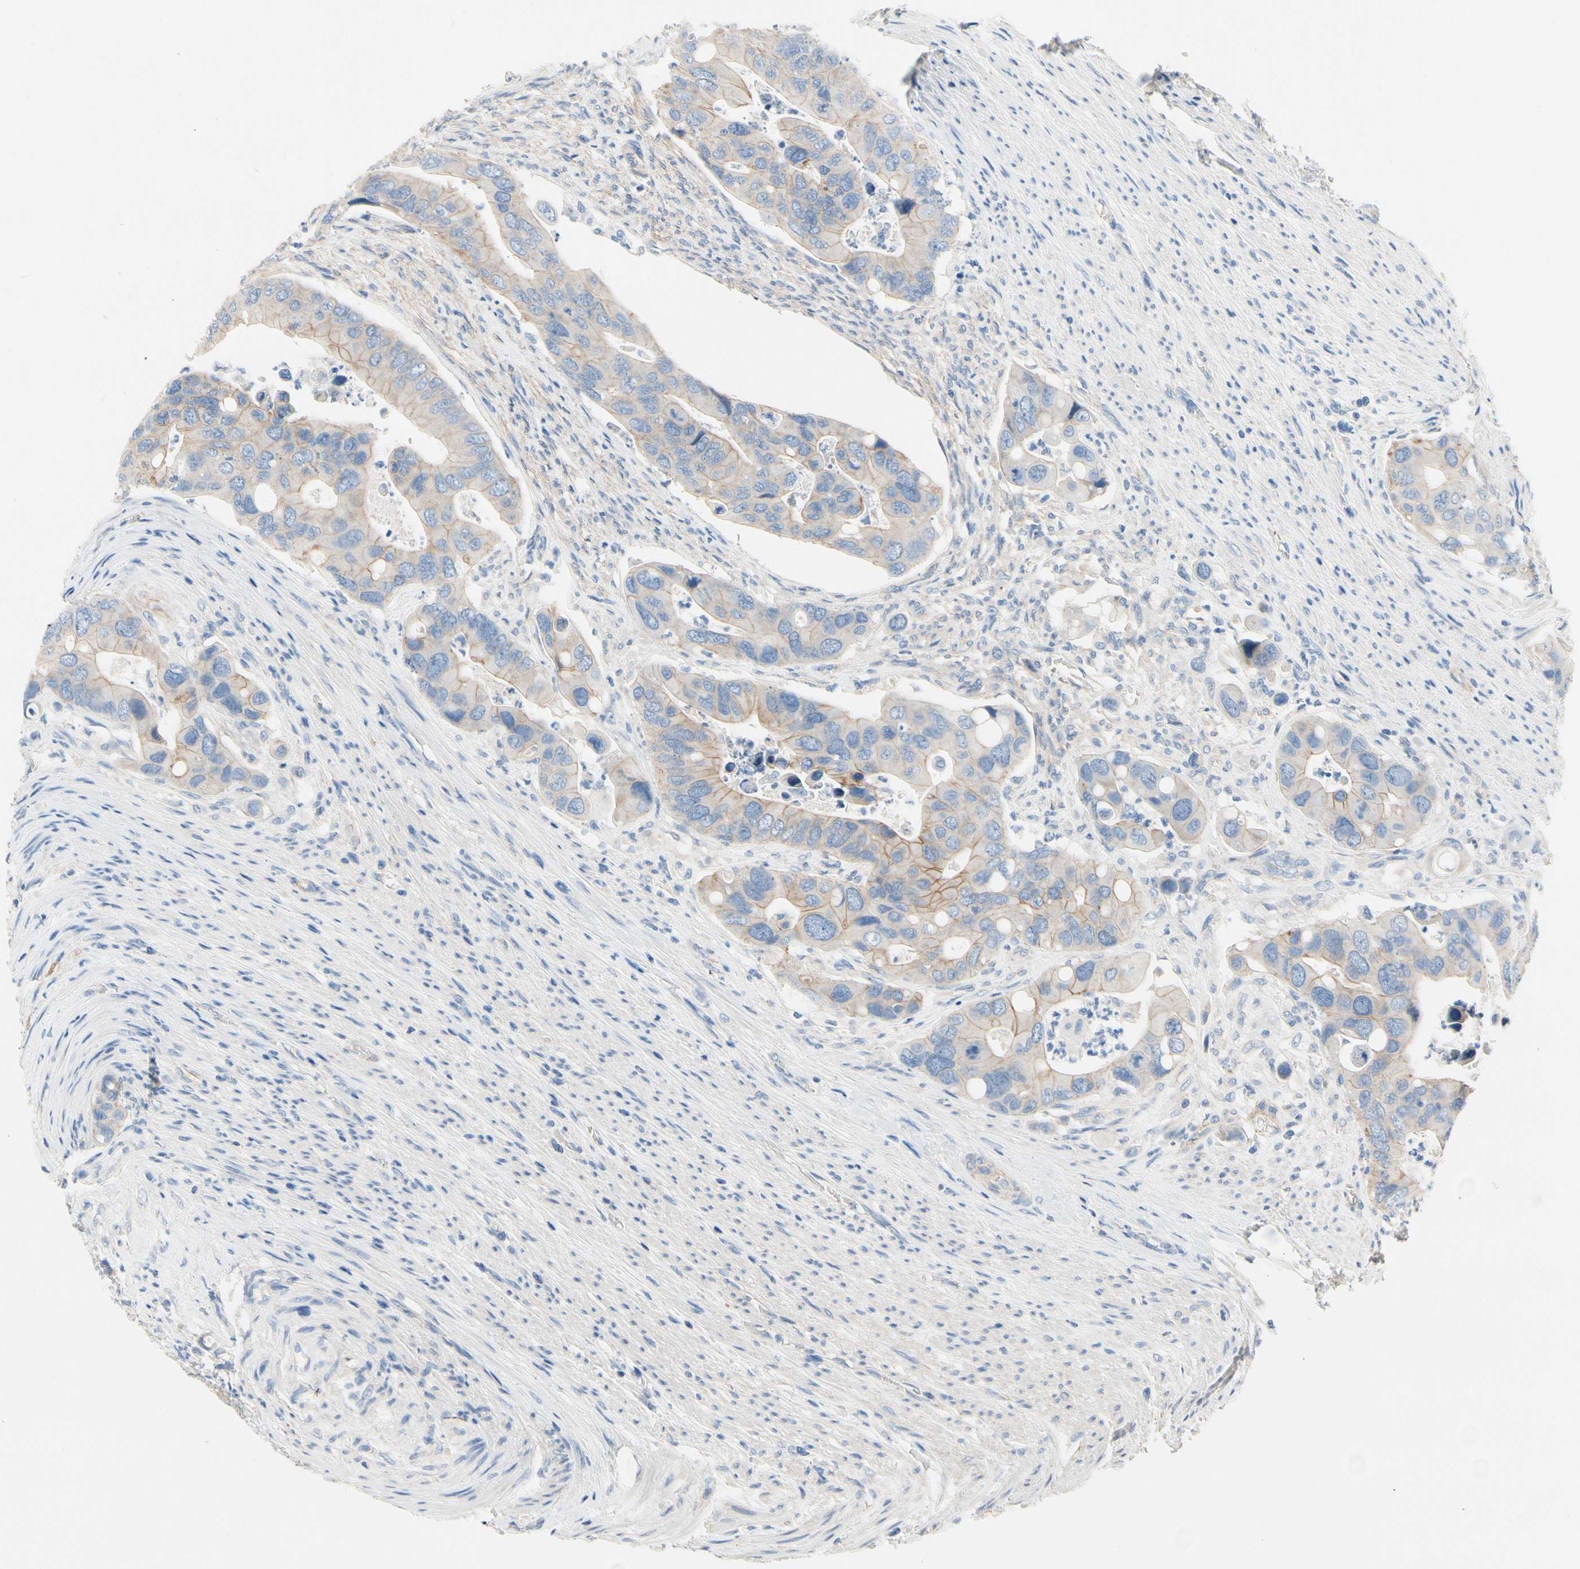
{"staining": {"intensity": "weak", "quantity": "25%-75%", "location": "cytoplasmic/membranous"}, "tissue": "colorectal cancer", "cell_type": "Tumor cells", "image_type": "cancer", "snomed": [{"axis": "morphology", "description": "Adenocarcinoma, NOS"}, {"axis": "topography", "description": "Rectum"}], "caption": "Immunohistochemical staining of adenocarcinoma (colorectal) shows low levels of weak cytoplasmic/membranous protein expression in about 25%-75% of tumor cells. (DAB (3,3'-diaminobenzidine) IHC, brown staining for protein, blue staining for nuclei).", "gene": "CA14", "patient": {"sex": "female", "age": 57}}